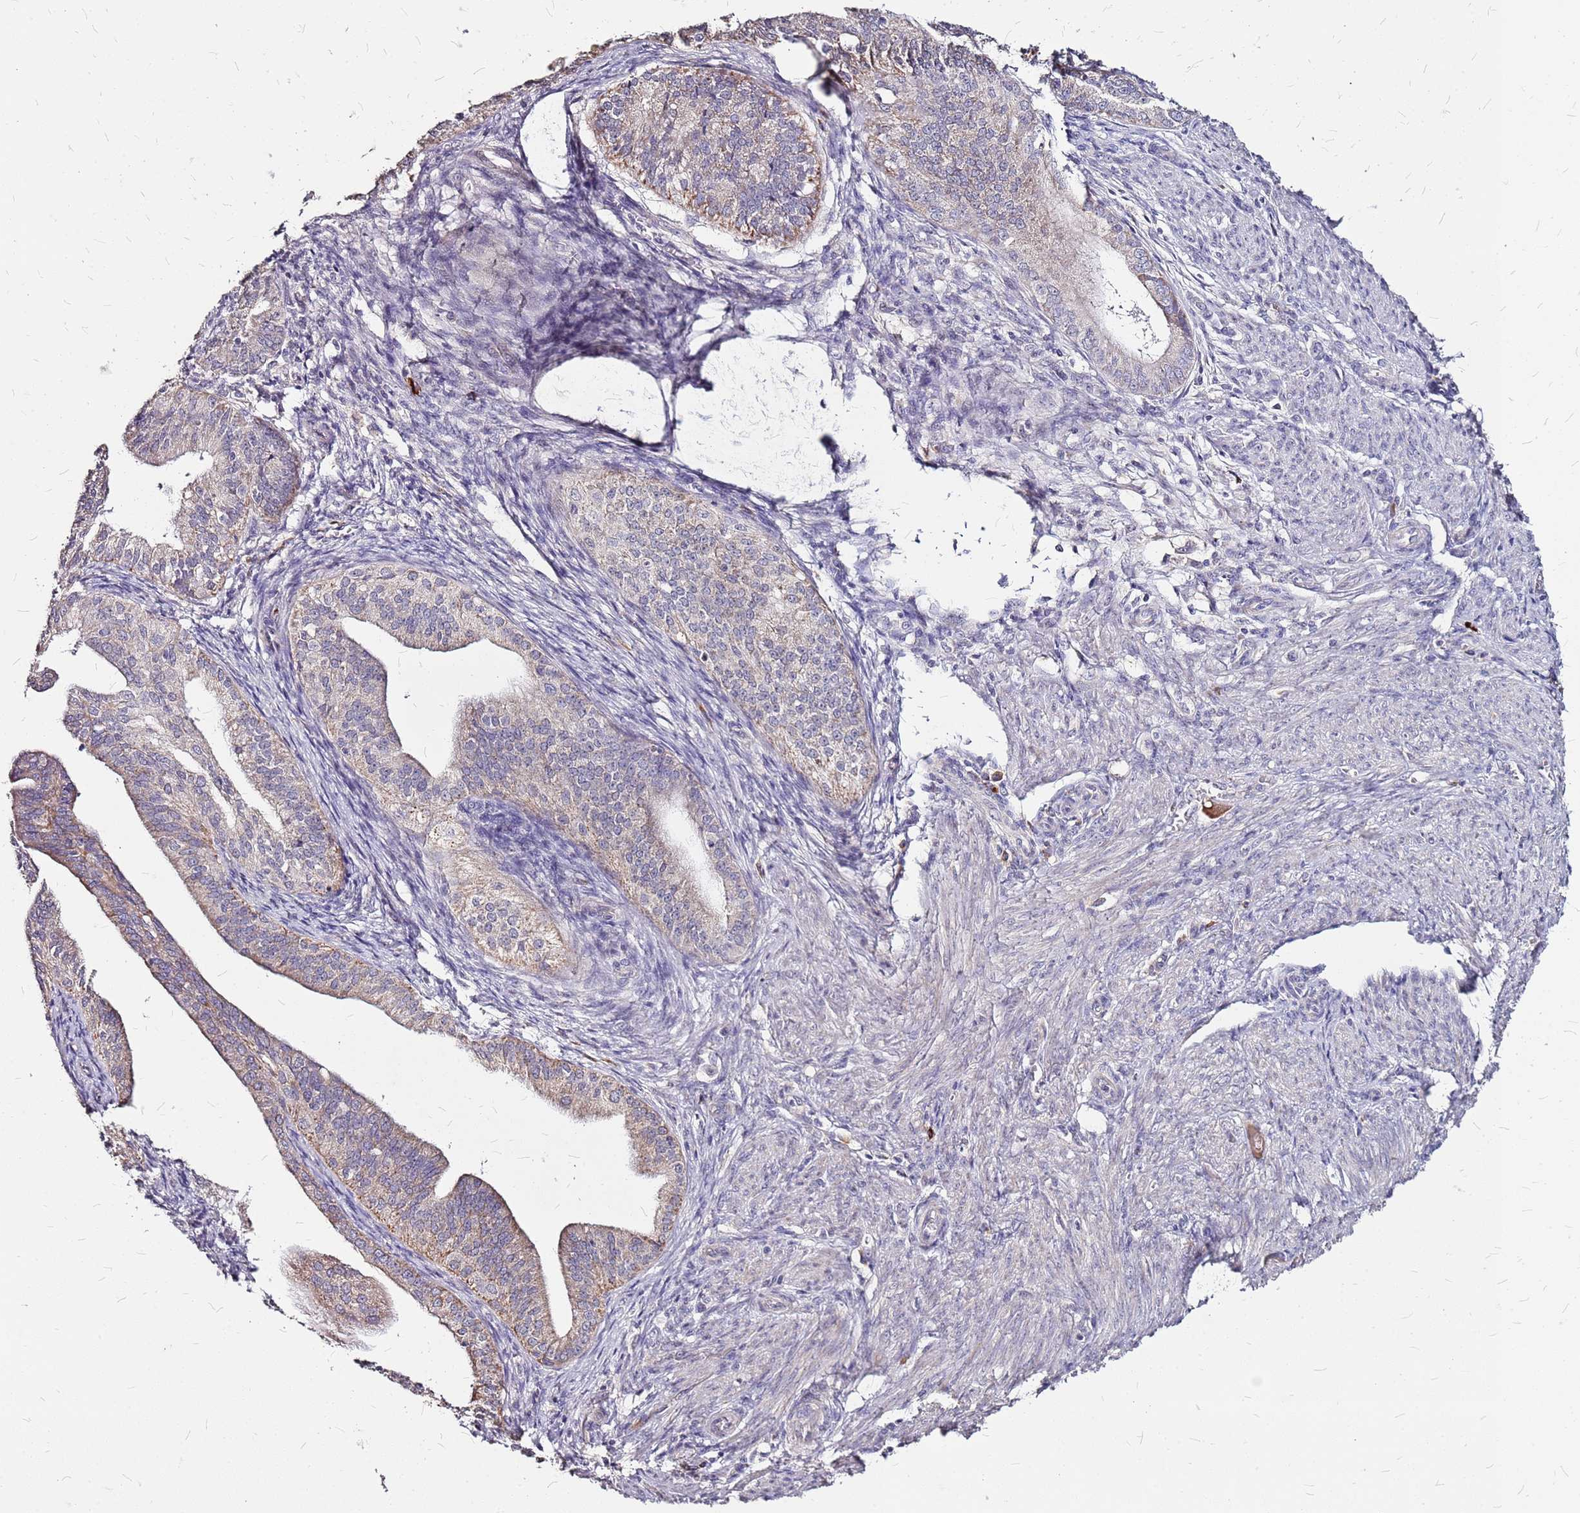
{"staining": {"intensity": "moderate", "quantity": "<25%", "location": "cytoplasmic/membranous"}, "tissue": "endometrial cancer", "cell_type": "Tumor cells", "image_type": "cancer", "snomed": [{"axis": "morphology", "description": "Adenocarcinoma, NOS"}, {"axis": "topography", "description": "Endometrium"}], "caption": "A histopathology image of human endometrial cancer stained for a protein reveals moderate cytoplasmic/membranous brown staining in tumor cells. (Stains: DAB (3,3'-diaminobenzidine) in brown, nuclei in blue, Microscopy: brightfield microscopy at high magnification).", "gene": "DCDC2C", "patient": {"sex": "female", "age": 50}}